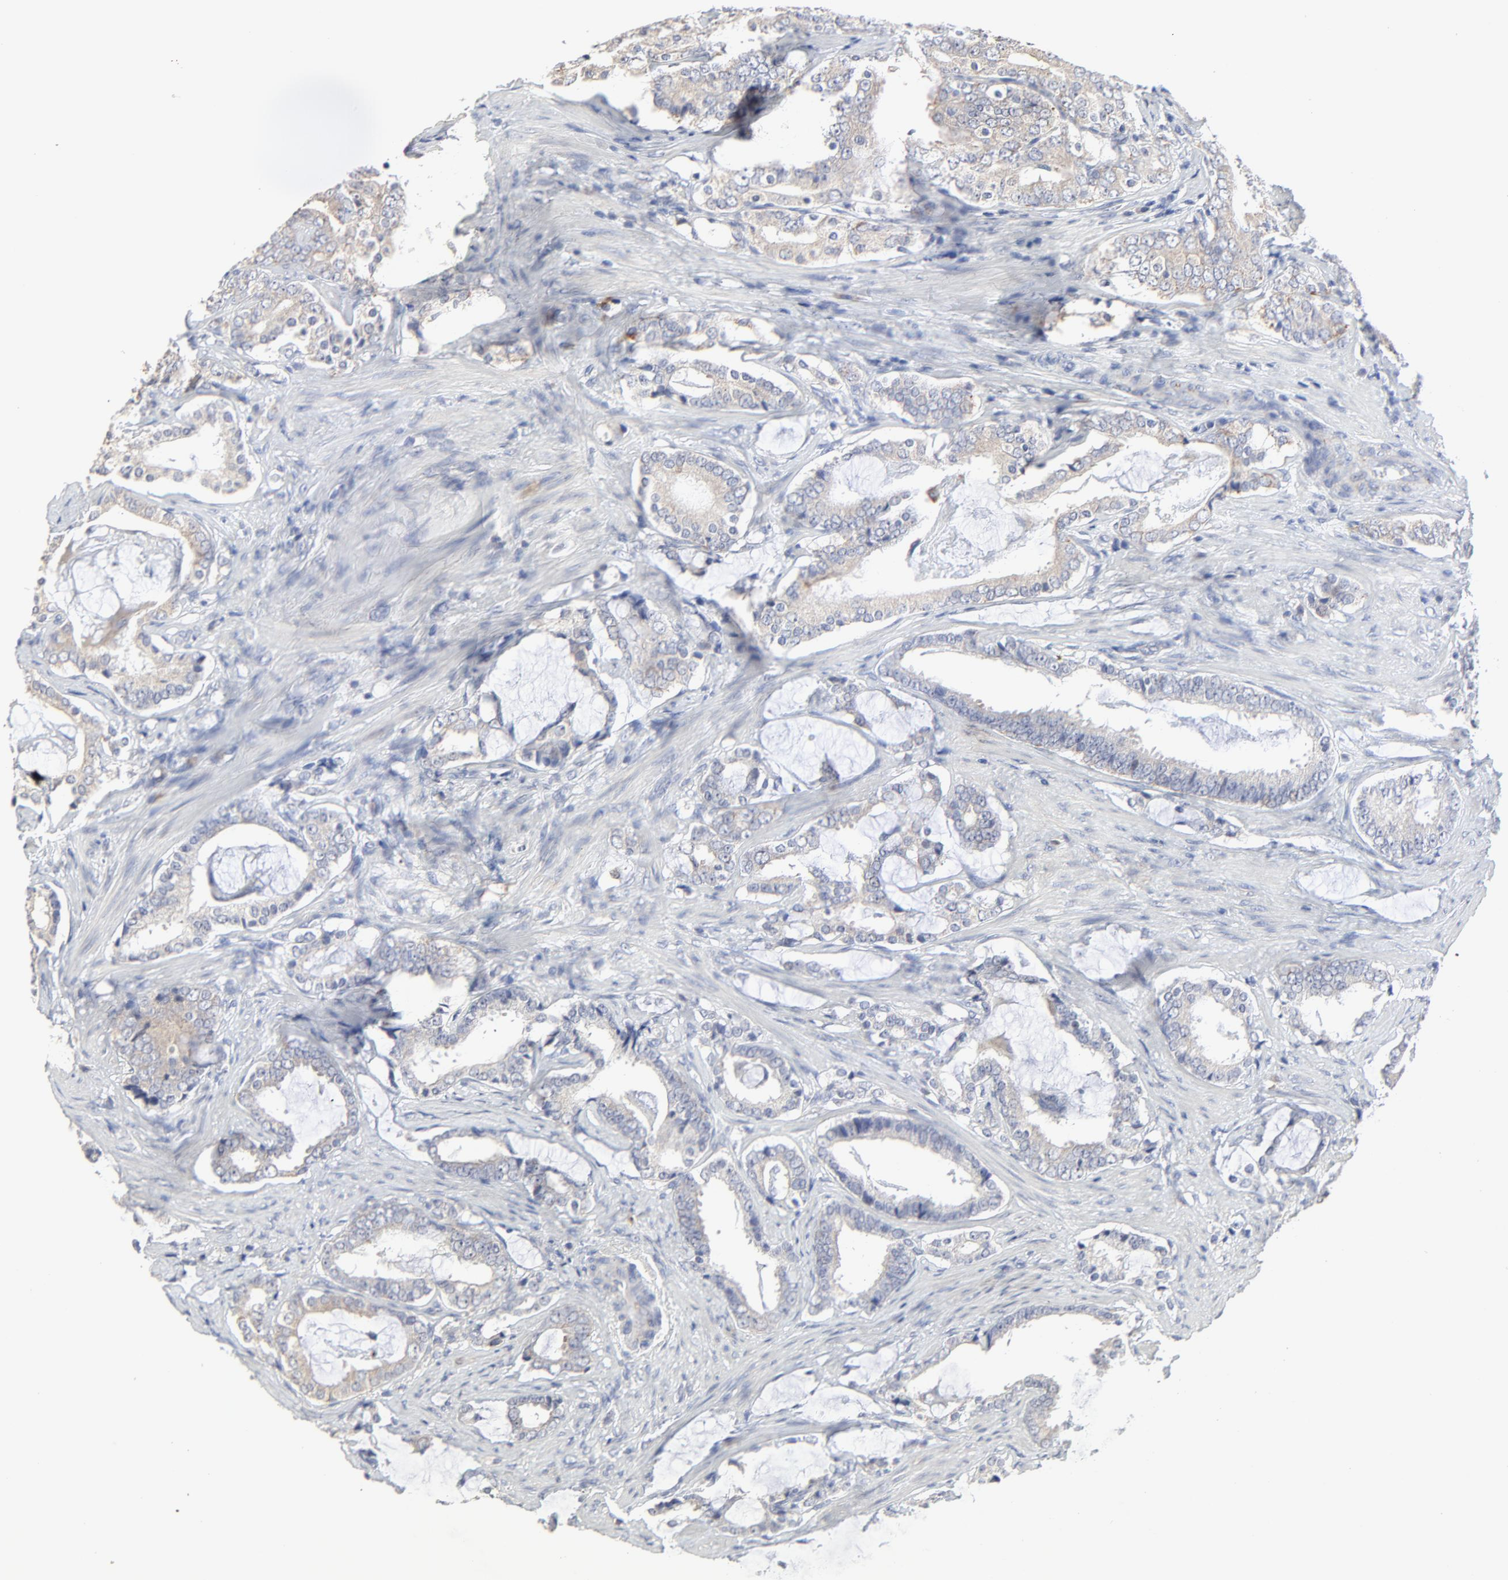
{"staining": {"intensity": "weak", "quantity": ">75%", "location": "cytoplasmic/membranous"}, "tissue": "prostate cancer", "cell_type": "Tumor cells", "image_type": "cancer", "snomed": [{"axis": "morphology", "description": "Adenocarcinoma, Low grade"}, {"axis": "topography", "description": "Prostate"}], "caption": "A high-resolution image shows IHC staining of prostate cancer (adenocarcinoma (low-grade)), which reveals weak cytoplasmic/membranous positivity in approximately >75% of tumor cells.", "gene": "DHRSX", "patient": {"sex": "male", "age": 59}}